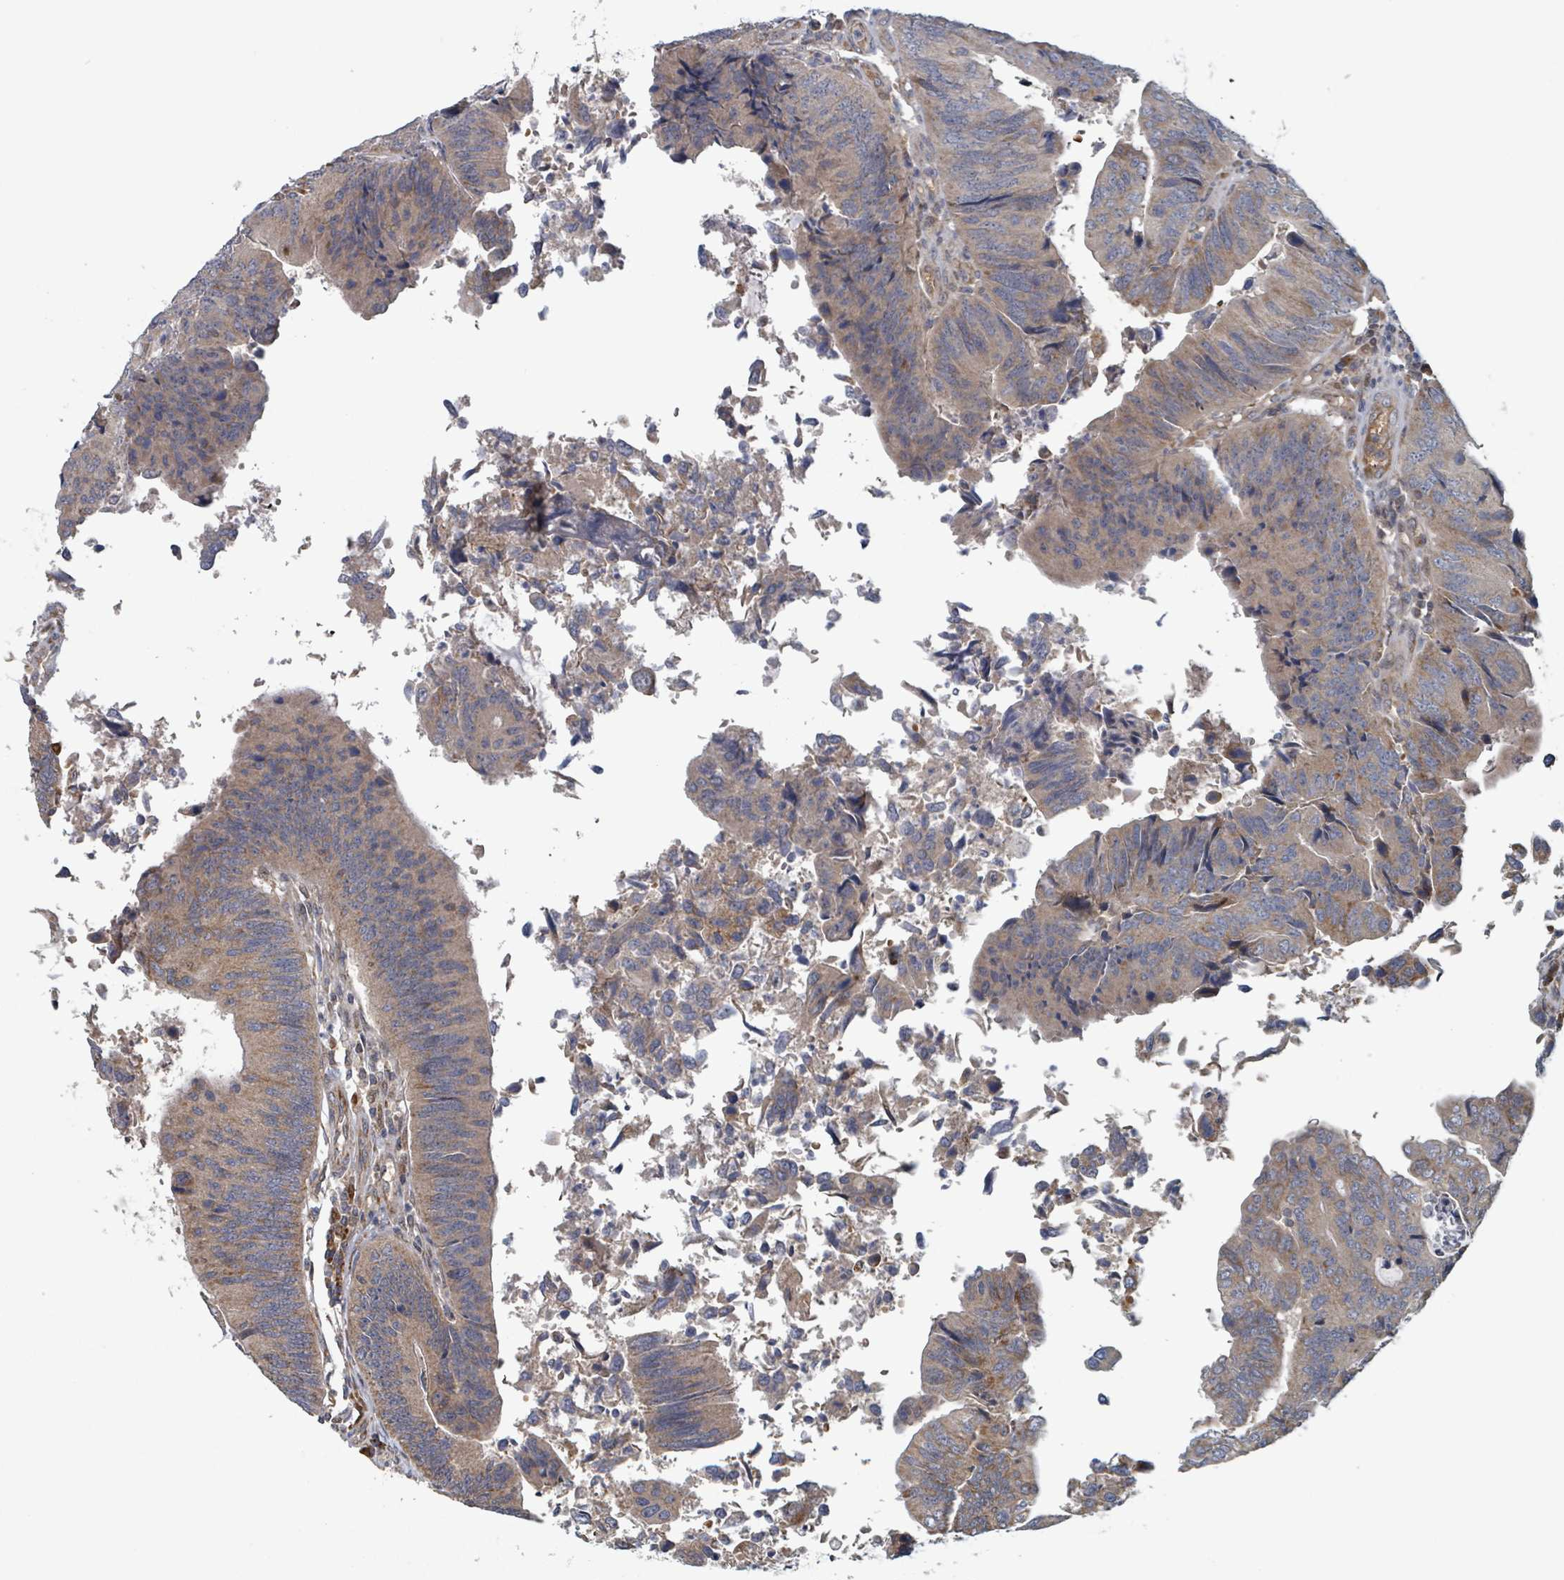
{"staining": {"intensity": "weak", "quantity": ">75%", "location": "cytoplasmic/membranous"}, "tissue": "colorectal cancer", "cell_type": "Tumor cells", "image_type": "cancer", "snomed": [{"axis": "morphology", "description": "Adenocarcinoma, NOS"}, {"axis": "topography", "description": "Colon"}], "caption": "This image reveals immunohistochemistry (IHC) staining of adenocarcinoma (colorectal), with low weak cytoplasmic/membranous positivity in approximately >75% of tumor cells.", "gene": "HIVEP1", "patient": {"sex": "female", "age": 67}}